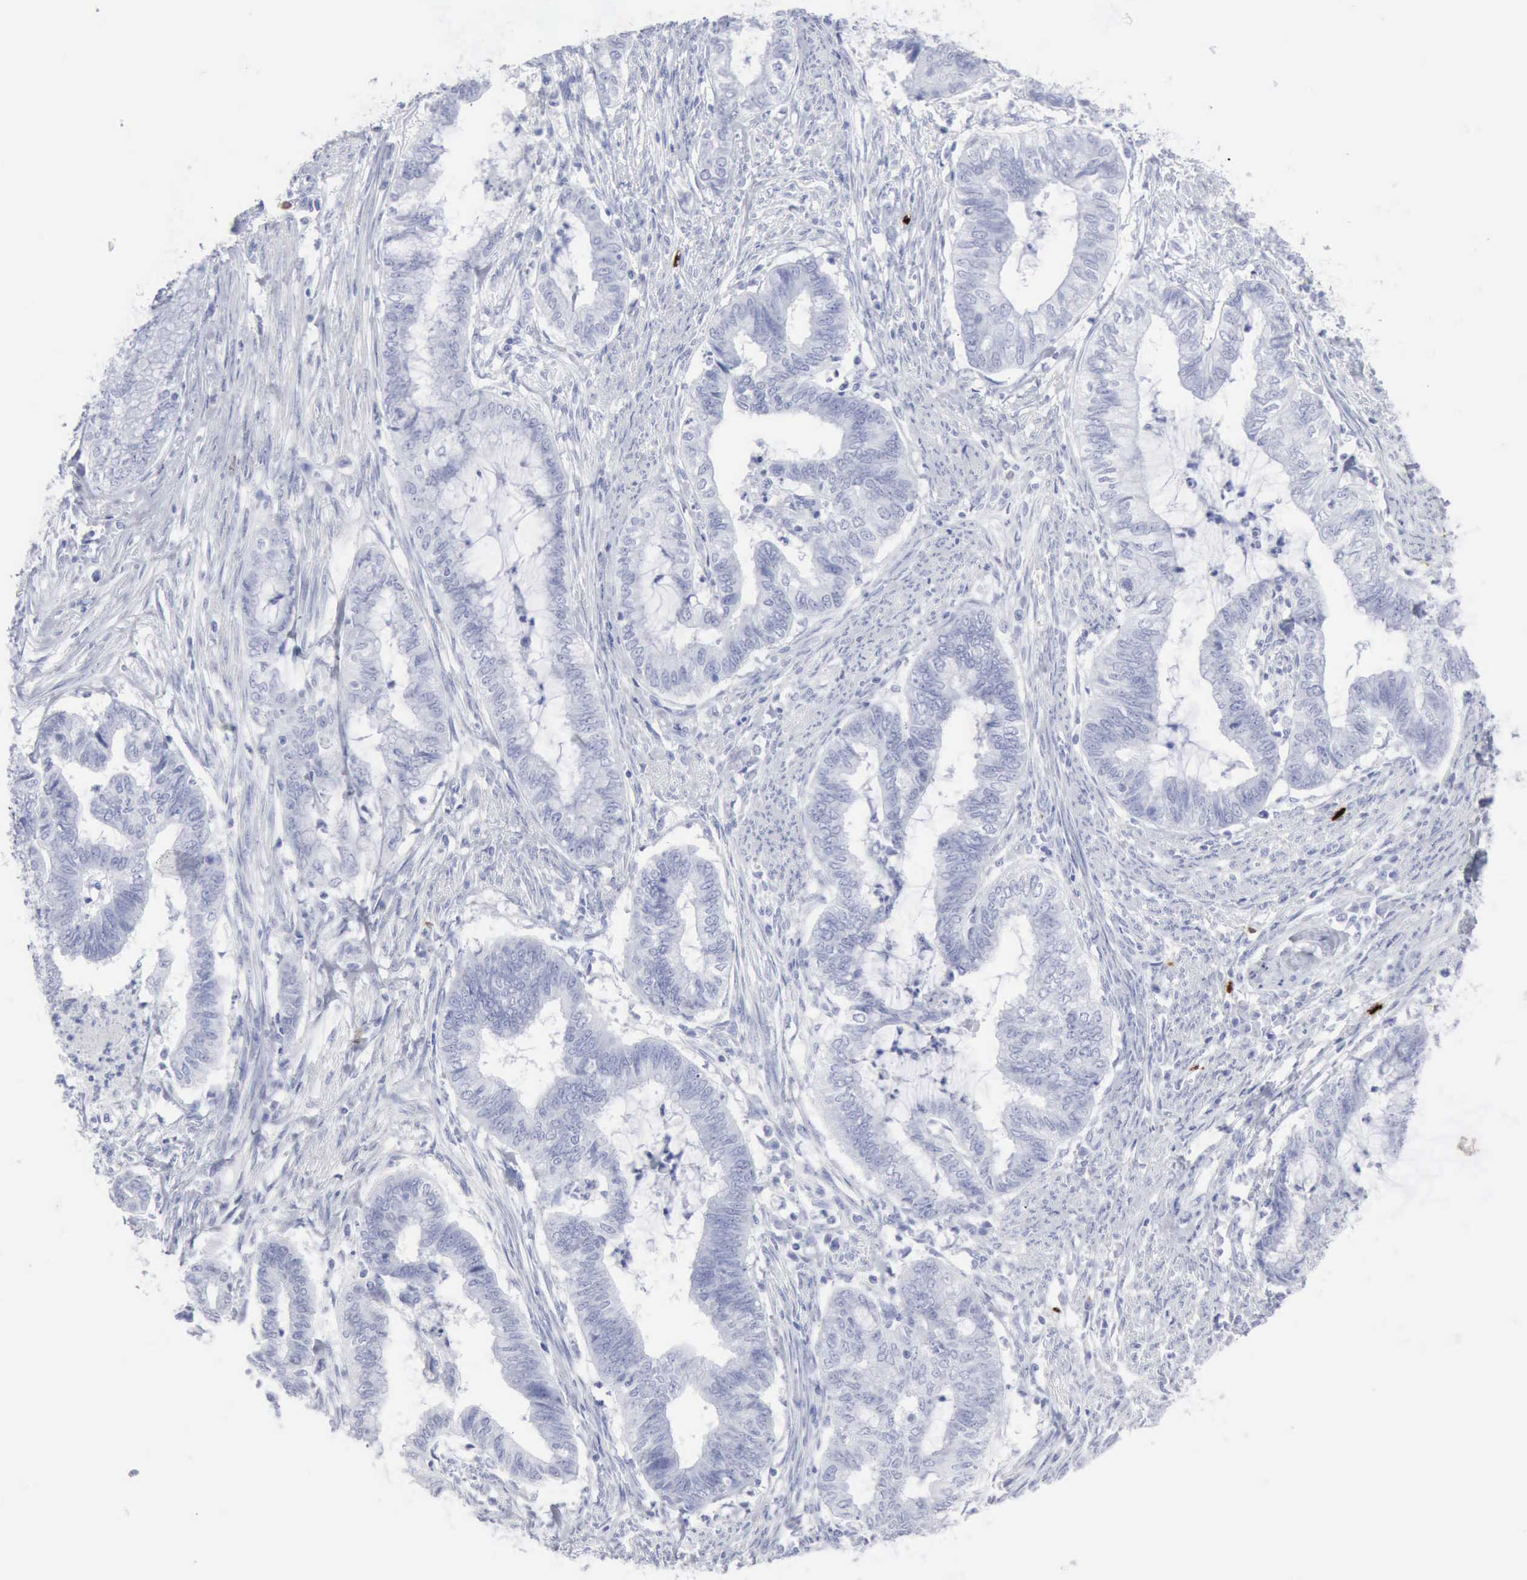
{"staining": {"intensity": "negative", "quantity": "none", "location": "none"}, "tissue": "endometrial cancer", "cell_type": "Tumor cells", "image_type": "cancer", "snomed": [{"axis": "morphology", "description": "Necrosis, NOS"}, {"axis": "morphology", "description": "Adenocarcinoma, NOS"}, {"axis": "topography", "description": "Endometrium"}], "caption": "Immunohistochemistry (IHC) photomicrograph of neoplastic tissue: adenocarcinoma (endometrial) stained with DAB (3,3'-diaminobenzidine) displays no significant protein positivity in tumor cells. (Immunohistochemistry, brightfield microscopy, high magnification).", "gene": "CMA1", "patient": {"sex": "female", "age": 79}}